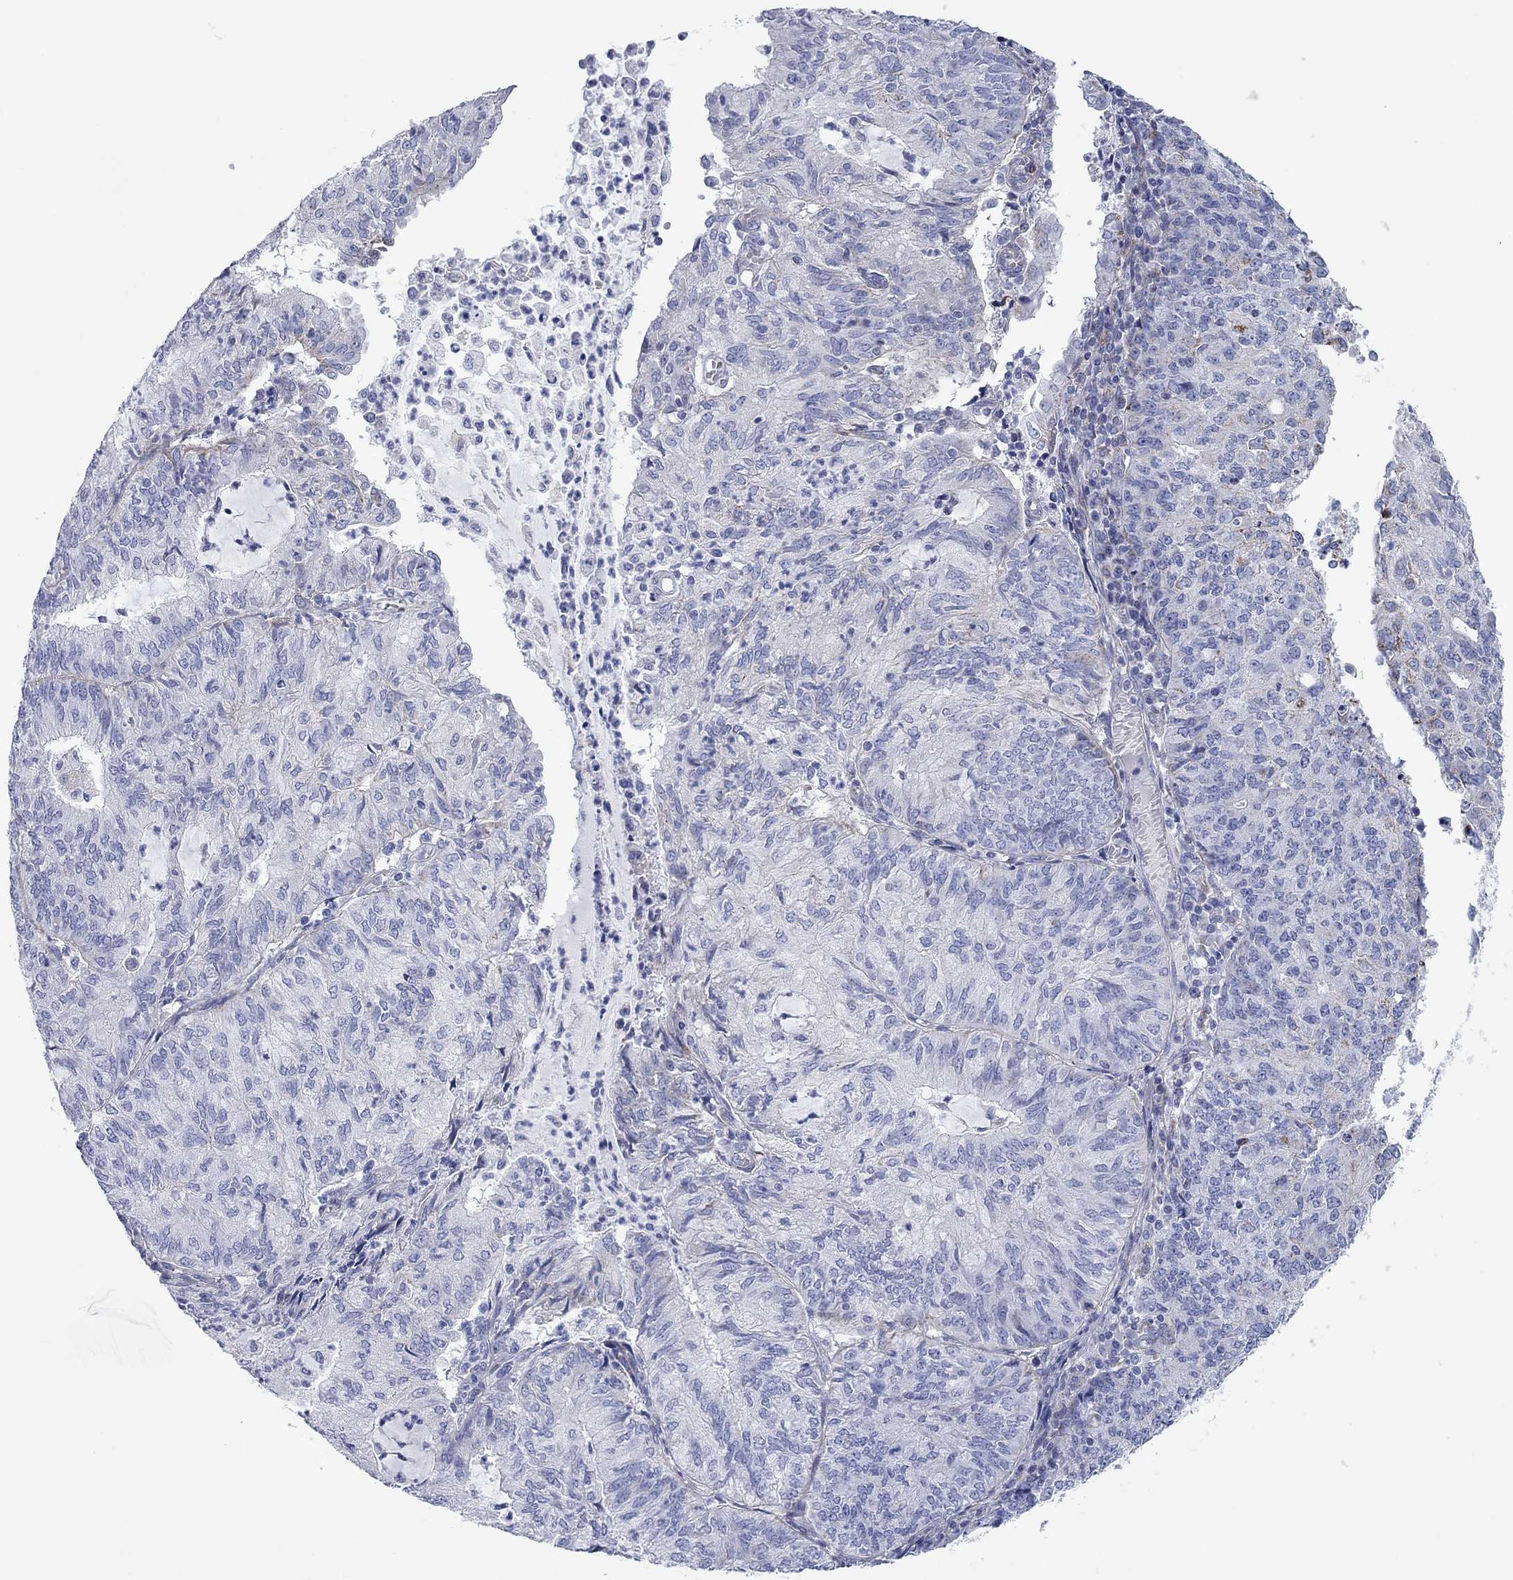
{"staining": {"intensity": "negative", "quantity": "none", "location": "none"}, "tissue": "endometrial cancer", "cell_type": "Tumor cells", "image_type": "cancer", "snomed": [{"axis": "morphology", "description": "Adenocarcinoma, NOS"}, {"axis": "topography", "description": "Endometrium"}], "caption": "Endometrial cancer stained for a protein using IHC demonstrates no staining tumor cells.", "gene": "CHI3L2", "patient": {"sex": "female", "age": 82}}